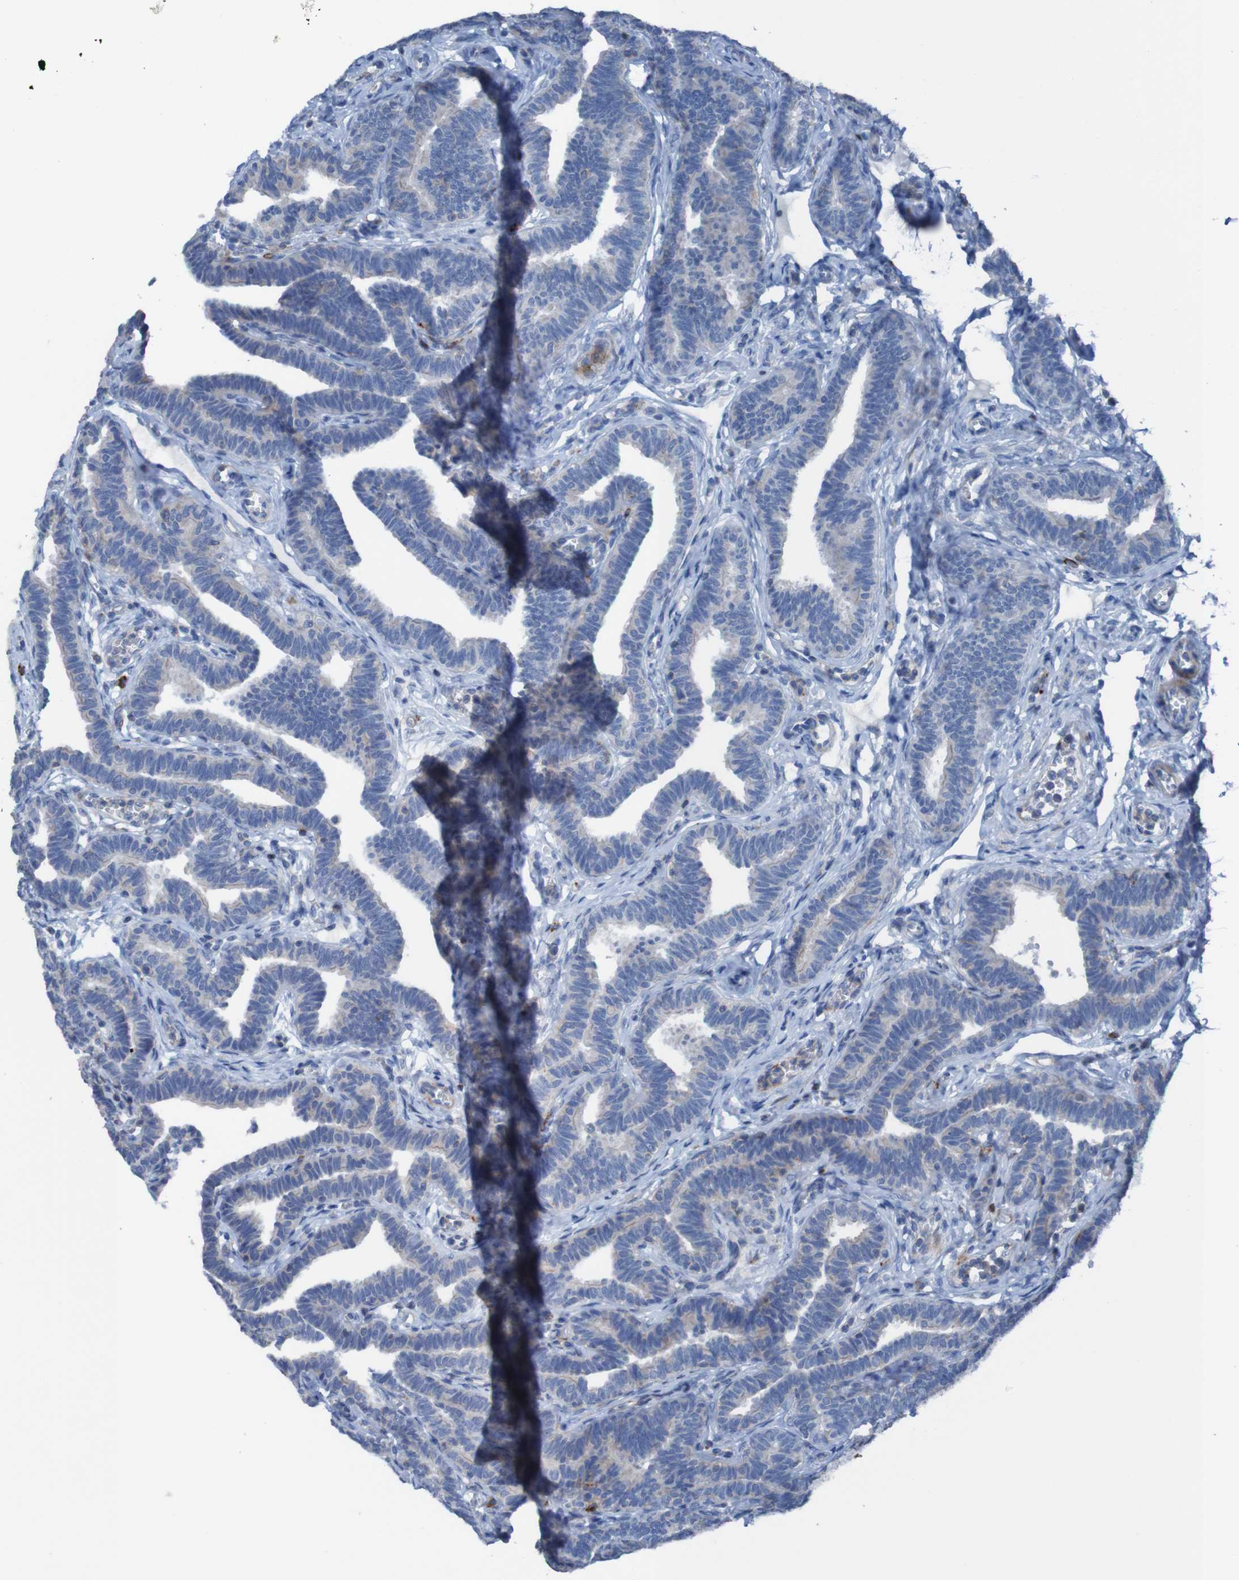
{"staining": {"intensity": "weak", "quantity": "<25%", "location": "cytoplasmic/membranous"}, "tissue": "fallopian tube", "cell_type": "Glandular cells", "image_type": "normal", "snomed": [{"axis": "morphology", "description": "Normal tissue, NOS"}, {"axis": "topography", "description": "Fallopian tube"}, {"axis": "topography", "description": "Ovary"}], "caption": "Immunohistochemistry micrograph of unremarkable fallopian tube stained for a protein (brown), which displays no staining in glandular cells. (DAB (3,3'-diaminobenzidine) immunohistochemistry (IHC) visualized using brightfield microscopy, high magnification).", "gene": "RNF182", "patient": {"sex": "female", "age": 23}}